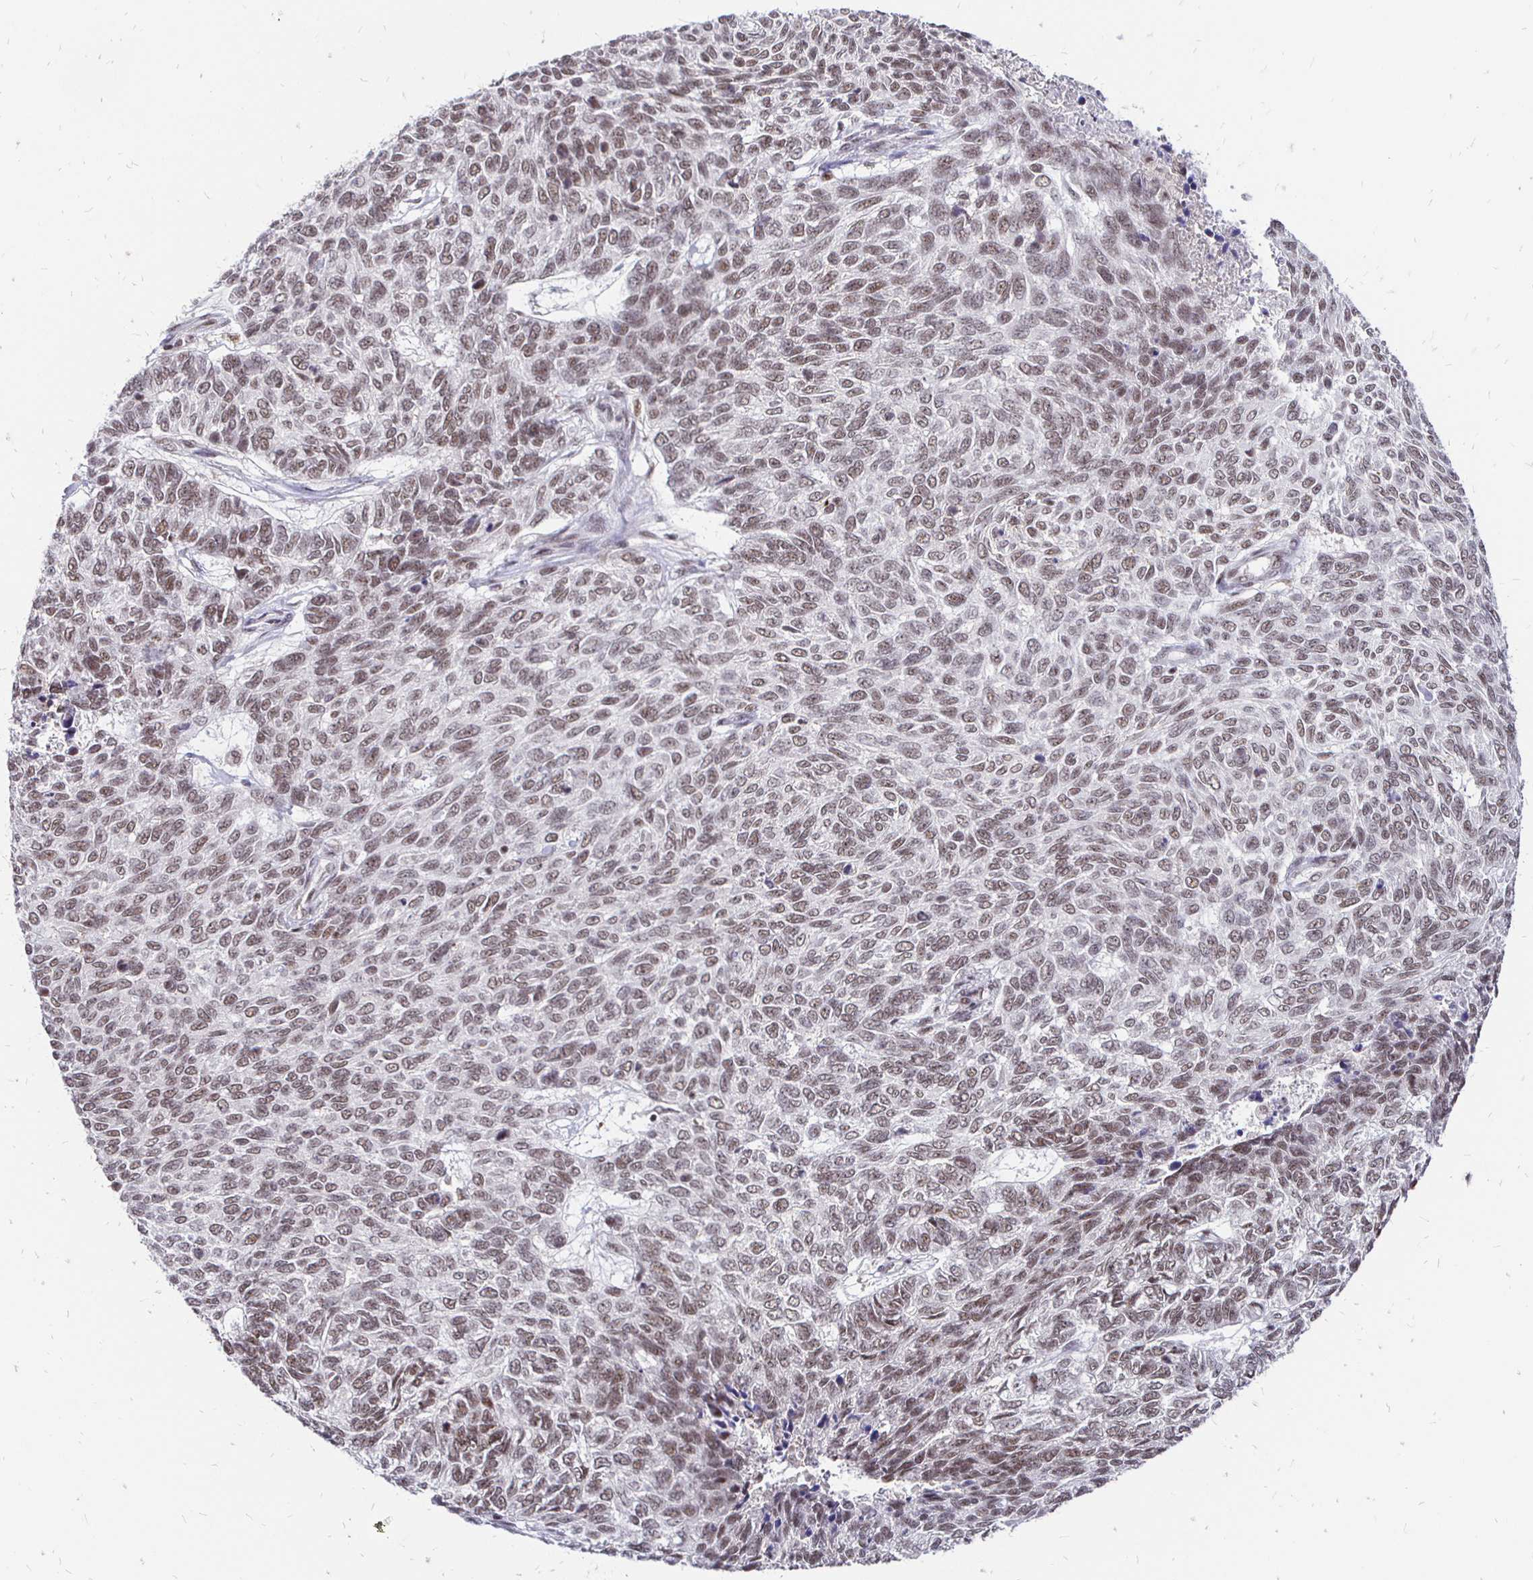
{"staining": {"intensity": "weak", "quantity": ">75%", "location": "nuclear"}, "tissue": "skin cancer", "cell_type": "Tumor cells", "image_type": "cancer", "snomed": [{"axis": "morphology", "description": "Basal cell carcinoma"}, {"axis": "topography", "description": "Skin"}], "caption": "IHC image of human skin basal cell carcinoma stained for a protein (brown), which reveals low levels of weak nuclear expression in approximately >75% of tumor cells.", "gene": "SIN3A", "patient": {"sex": "female", "age": 65}}